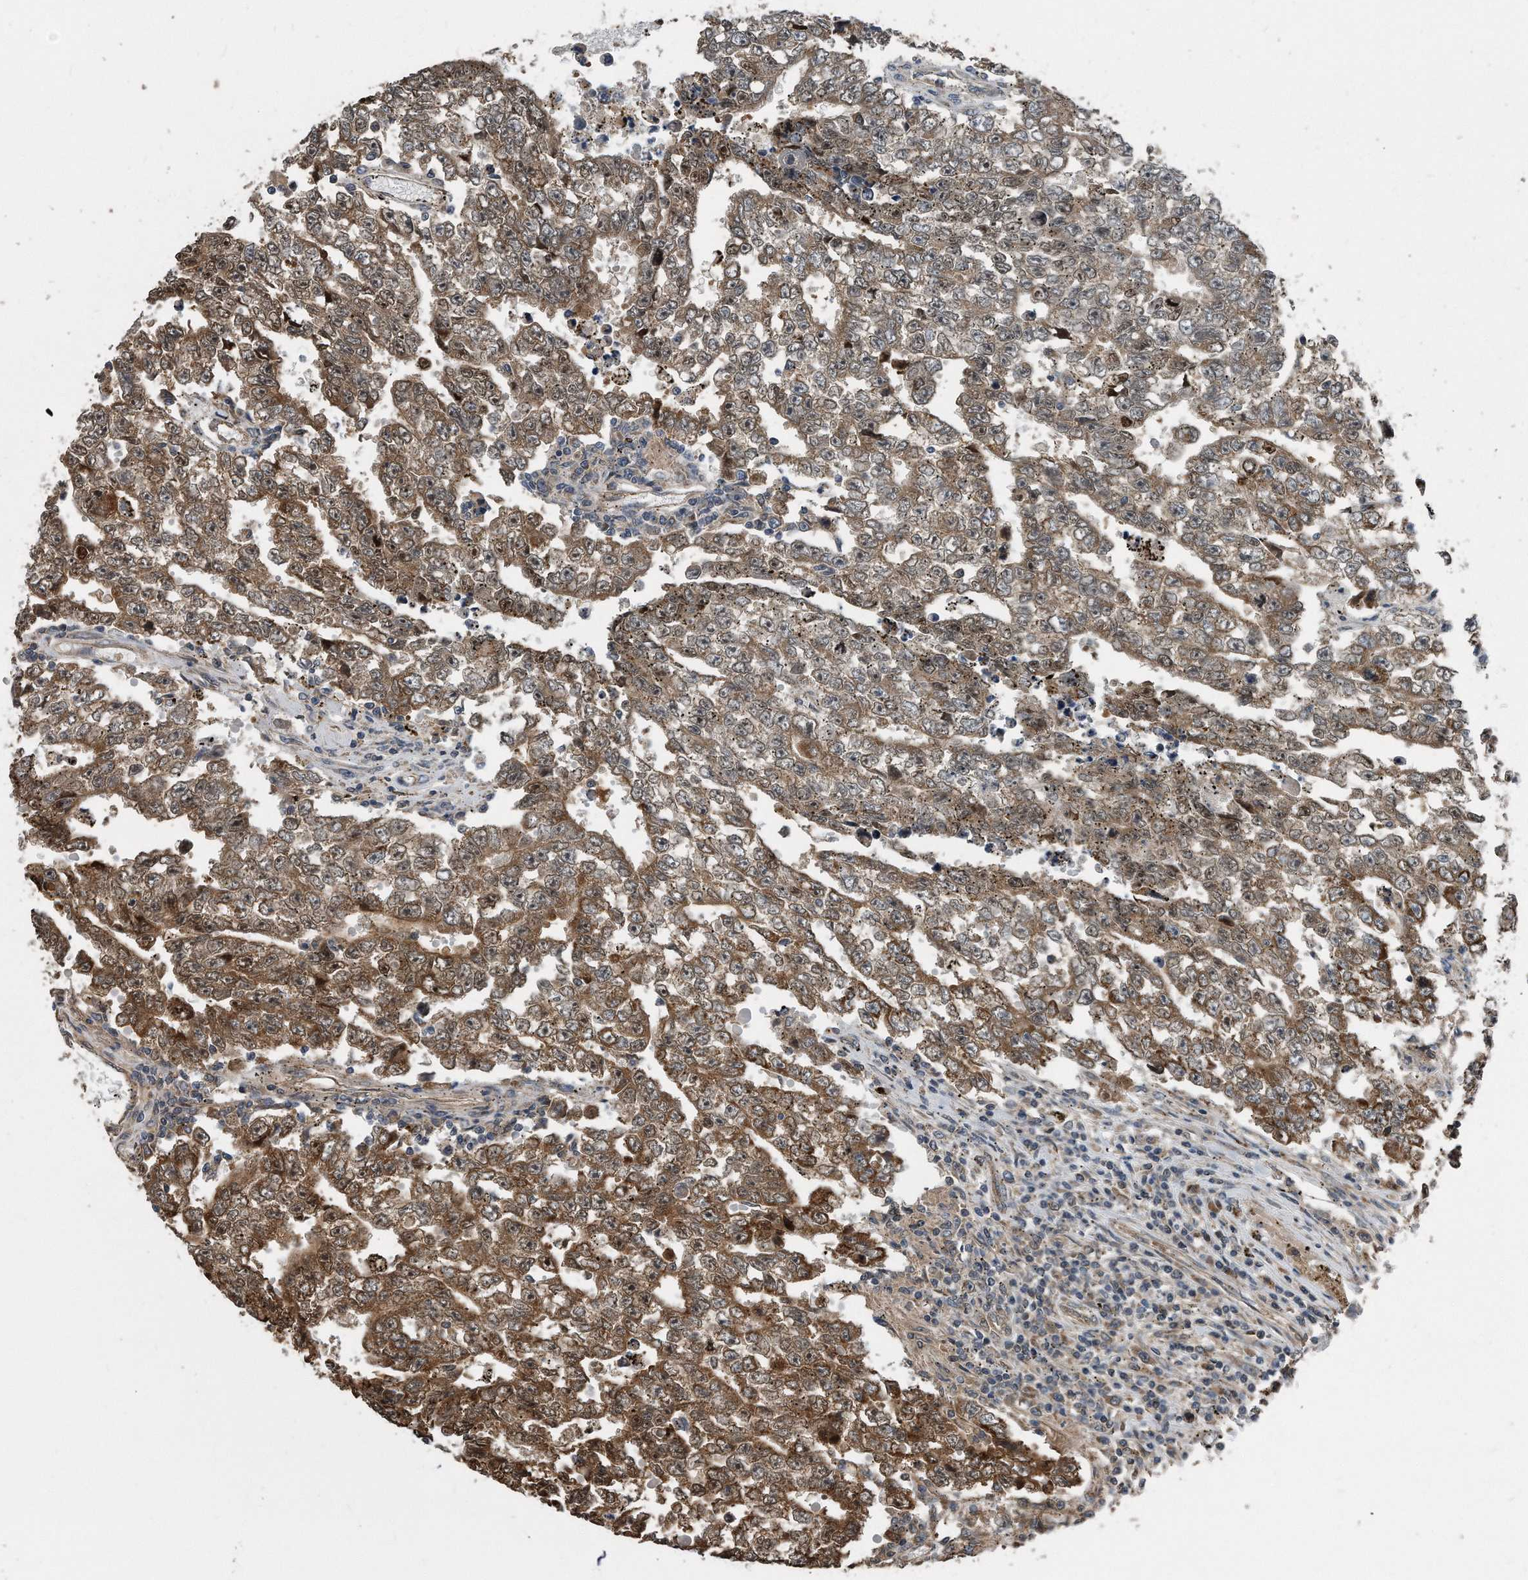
{"staining": {"intensity": "strong", "quantity": ">75%", "location": "cytoplasmic/membranous"}, "tissue": "testis cancer", "cell_type": "Tumor cells", "image_type": "cancer", "snomed": [{"axis": "morphology", "description": "Carcinoma, Embryonal, NOS"}, {"axis": "topography", "description": "Testis"}], "caption": "Immunohistochemistry (IHC) (DAB (3,3'-diaminobenzidine)) staining of human testis embryonal carcinoma exhibits strong cytoplasmic/membranous protein positivity in about >75% of tumor cells.", "gene": "FAM136A", "patient": {"sex": "male", "age": 25}}